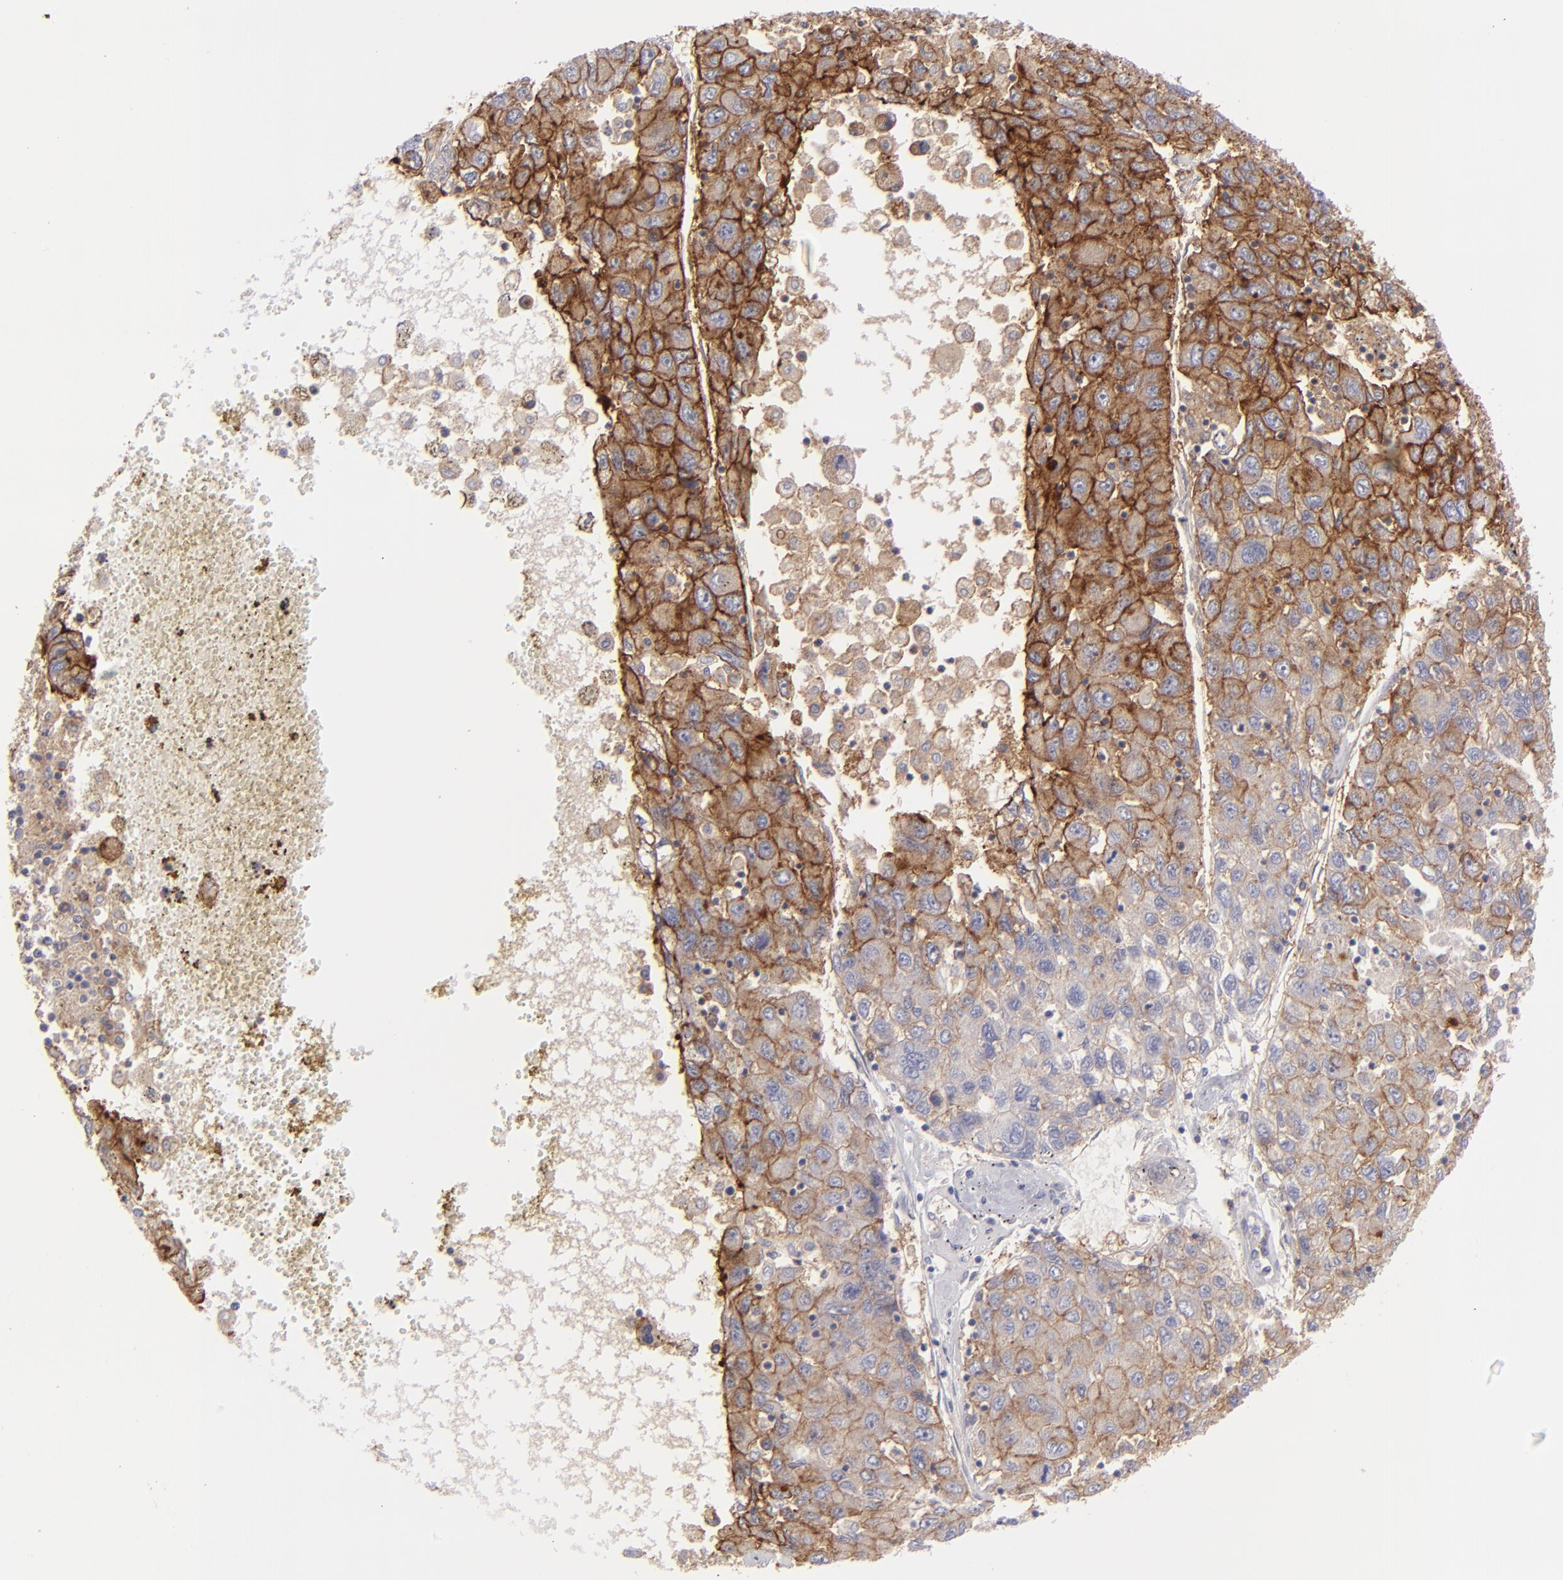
{"staining": {"intensity": "strong", "quantity": "25%-75%", "location": "cytoplasmic/membranous"}, "tissue": "liver cancer", "cell_type": "Tumor cells", "image_type": "cancer", "snomed": [{"axis": "morphology", "description": "Carcinoma, Hepatocellular, NOS"}, {"axis": "topography", "description": "Liver"}], "caption": "This image demonstrates liver hepatocellular carcinoma stained with IHC to label a protein in brown. The cytoplasmic/membranous of tumor cells show strong positivity for the protein. Nuclei are counter-stained blue.", "gene": "BSG", "patient": {"sex": "male", "age": 49}}